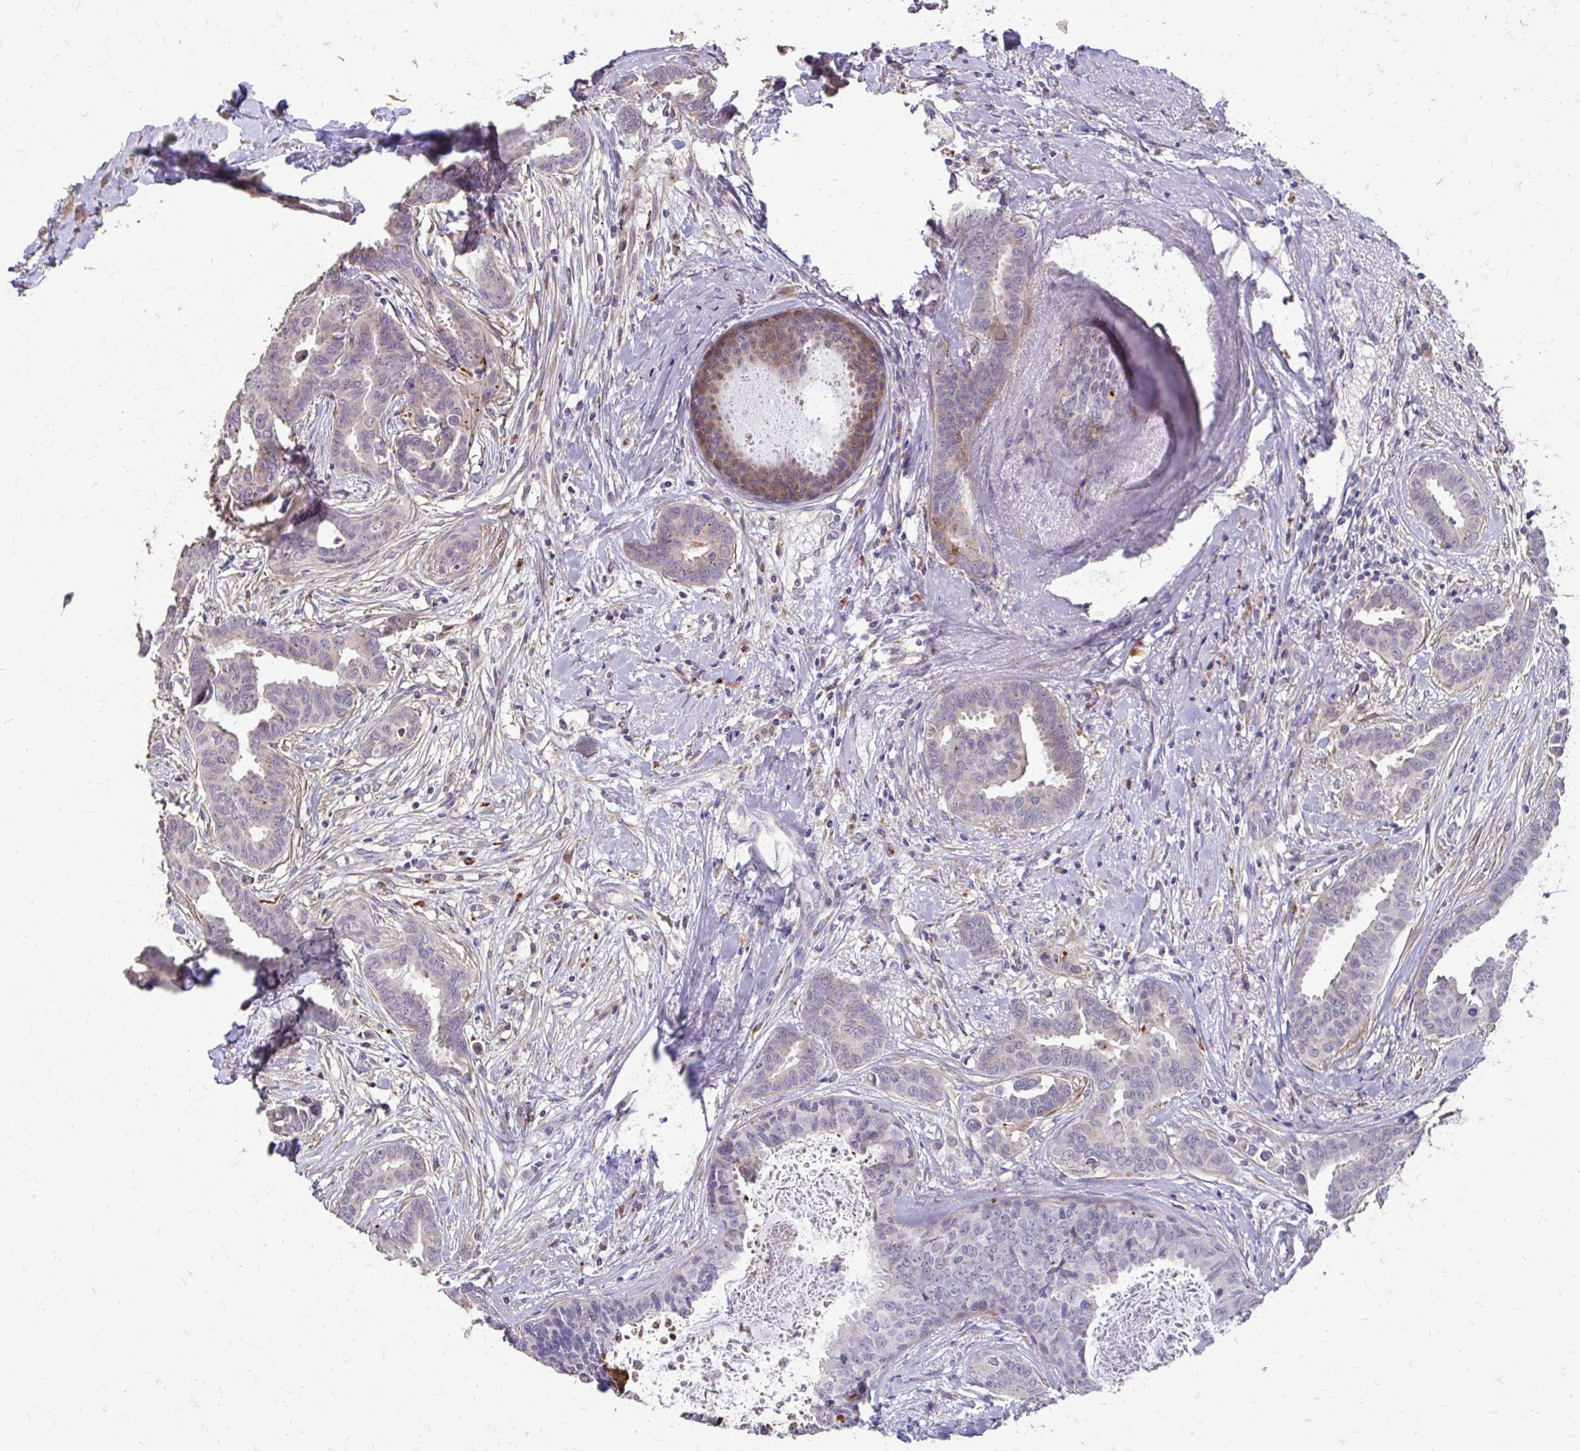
{"staining": {"intensity": "negative", "quantity": "none", "location": "none"}, "tissue": "breast cancer", "cell_type": "Tumor cells", "image_type": "cancer", "snomed": [{"axis": "morphology", "description": "Duct carcinoma"}, {"axis": "topography", "description": "Breast"}], "caption": "Immunohistochemical staining of human breast infiltrating ductal carcinoma exhibits no significant staining in tumor cells.", "gene": "MYORG", "patient": {"sex": "female", "age": 45}}